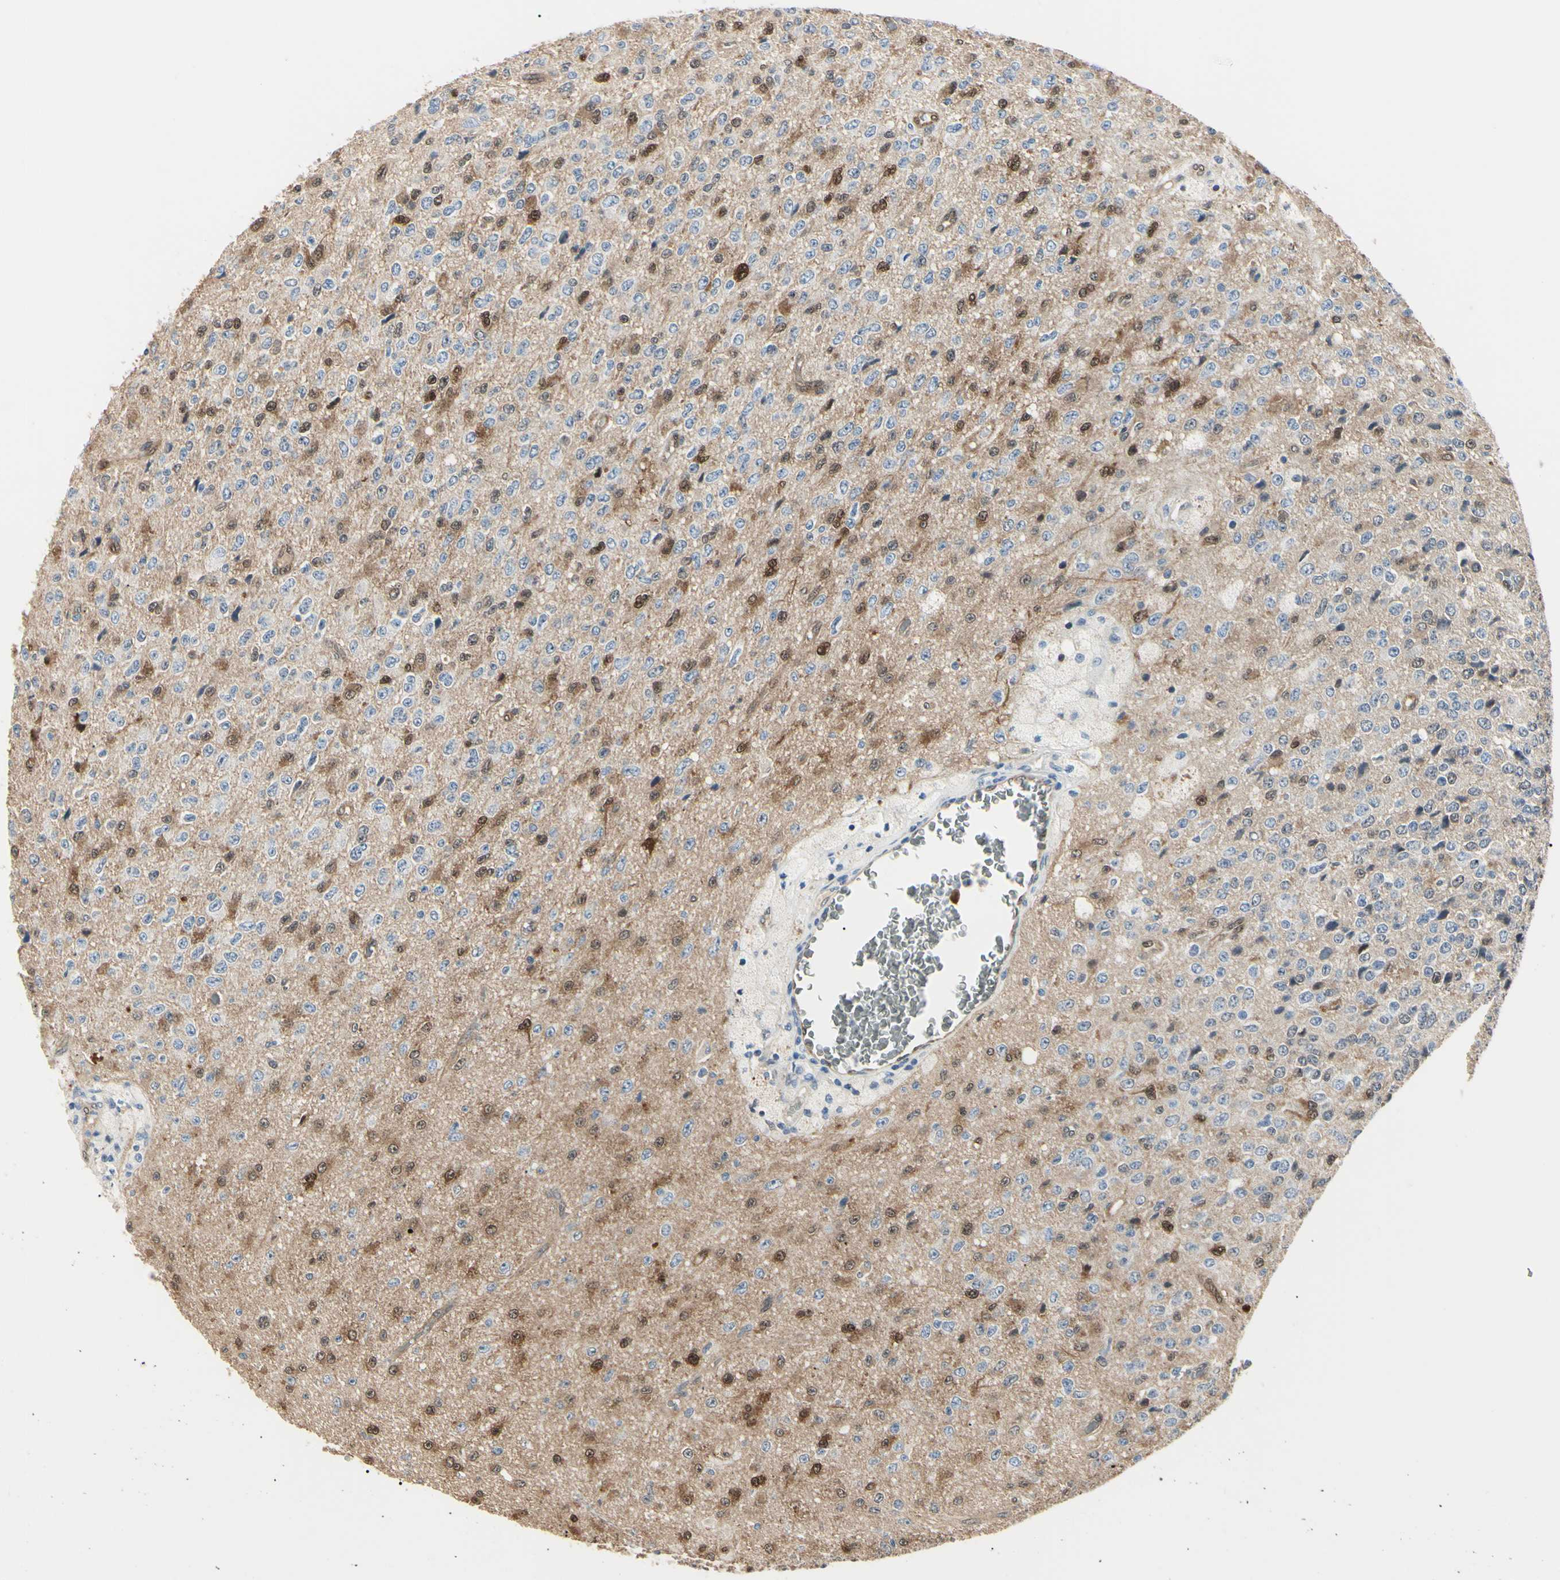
{"staining": {"intensity": "moderate", "quantity": "25%-75%", "location": "cytoplasmic/membranous,nuclear"}, "tissue": "glioma", "cell_type": "Tumor cells", "image_type": "cancer", "snomed": [{"axis": "morphology", "description": "Glioma, malignant, High grade"}, {"axis": "topography", "description": "pancreas cauda"}], "caption": "Glioma stained for a protein (brown) exhibits moderate cytoplasmic/membranous and nuclear positive staining in about 25%-75% of tumor cells.", "gene": "AKR1C3", "patient": {"sex": "male", "age": 60}}